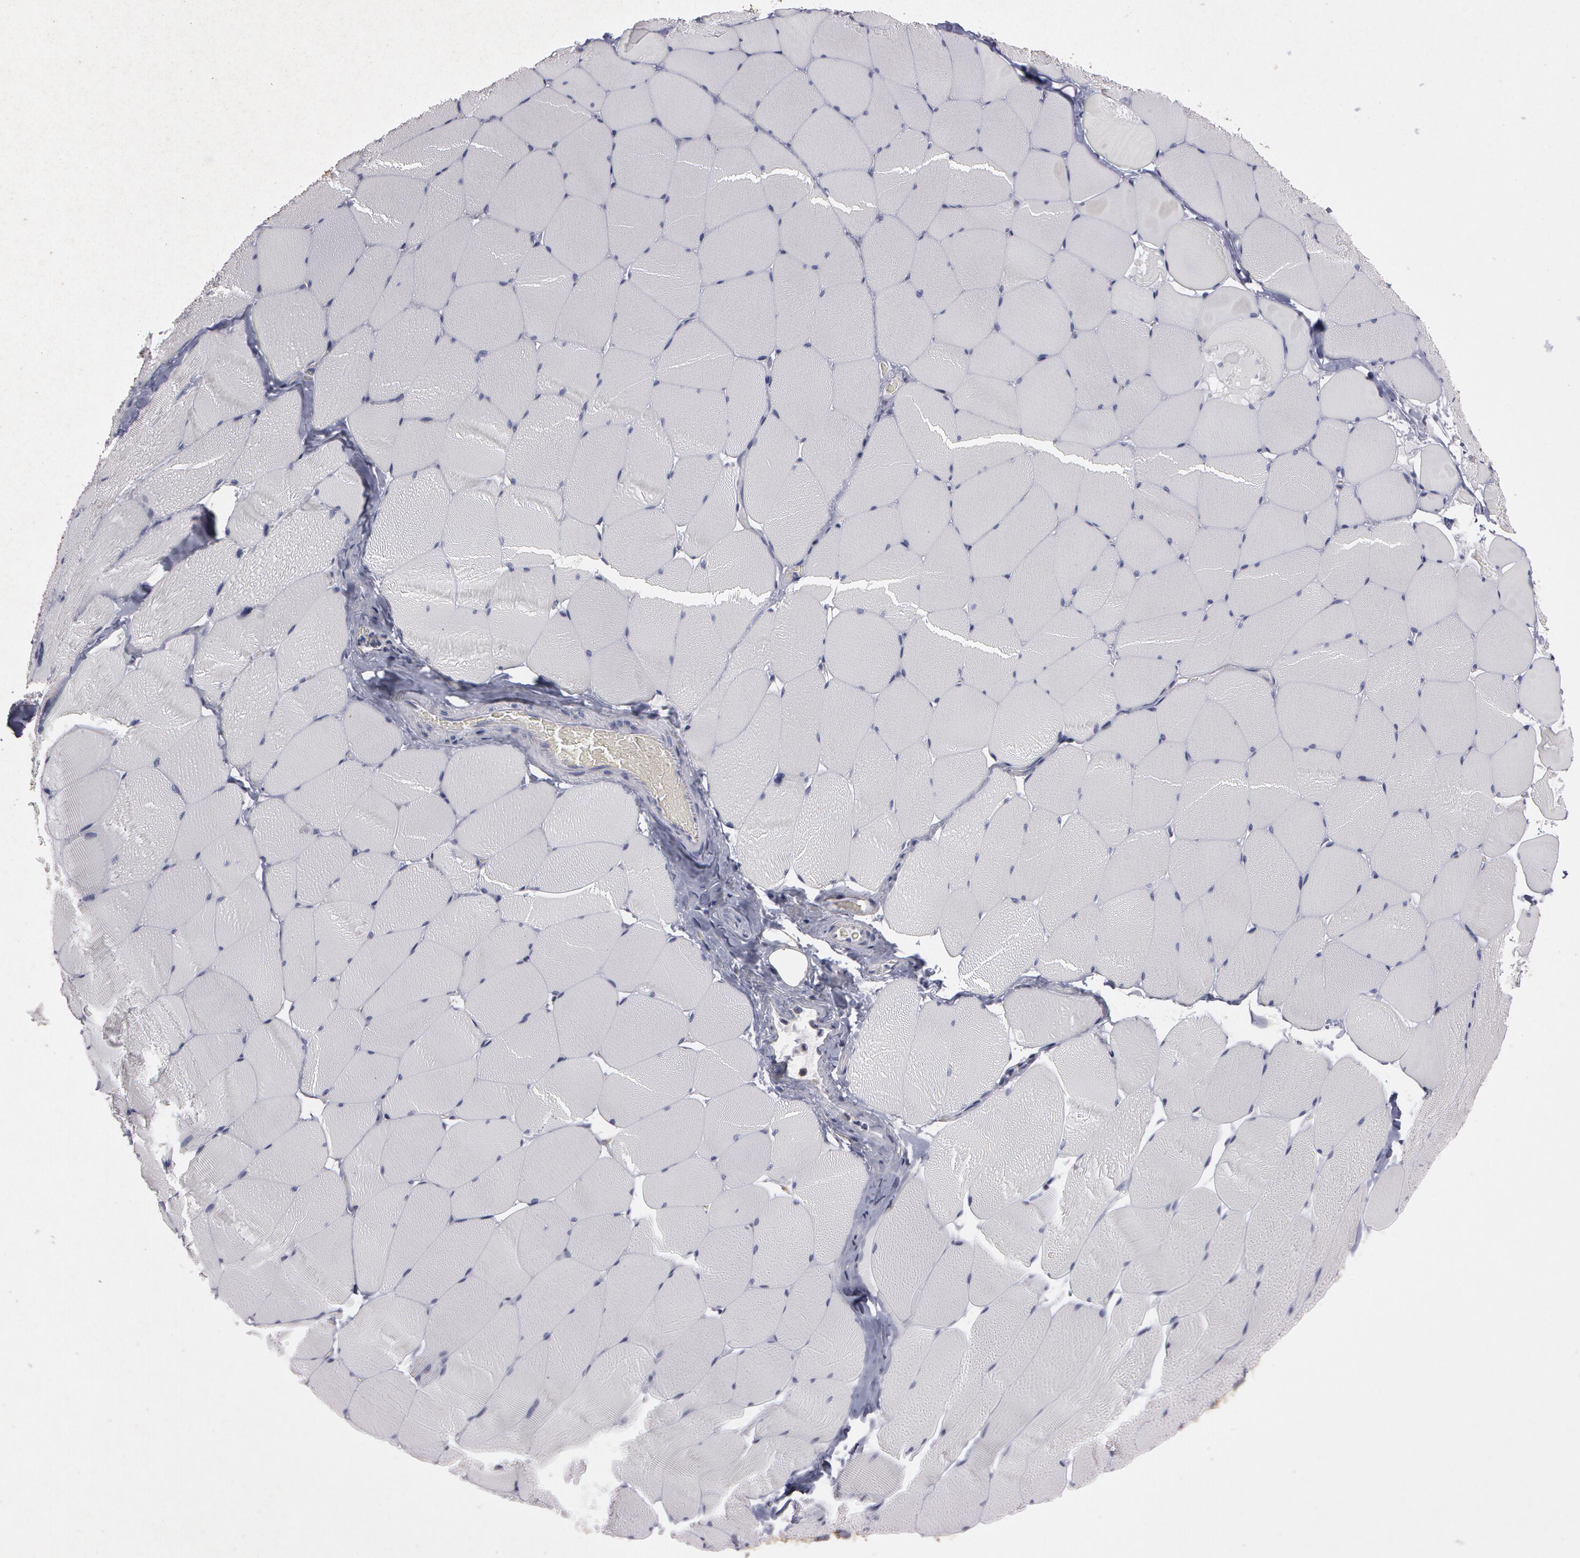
{"staining": {"intensity": "negative", "quantity": "none", "location": "none"}, "tissue": "skeletal muscle", "cell_type": "Myocytes", "image_type": "normal", "snomed": [{"axis": "morphology", "description": "Normal tissue, NOS"}, {"axis": "topography", "description": "Skeletal muscle"}, {"axis": "topography", "description": "Salivary gland"}], "caption": "A high-resolution micrograph shows immunohistochemistry staining of benign skeletal muscle, which shows no significant positivity in myocytes.", "gene": "NEK9", "patient": {"sex": "male", "age": 62}}